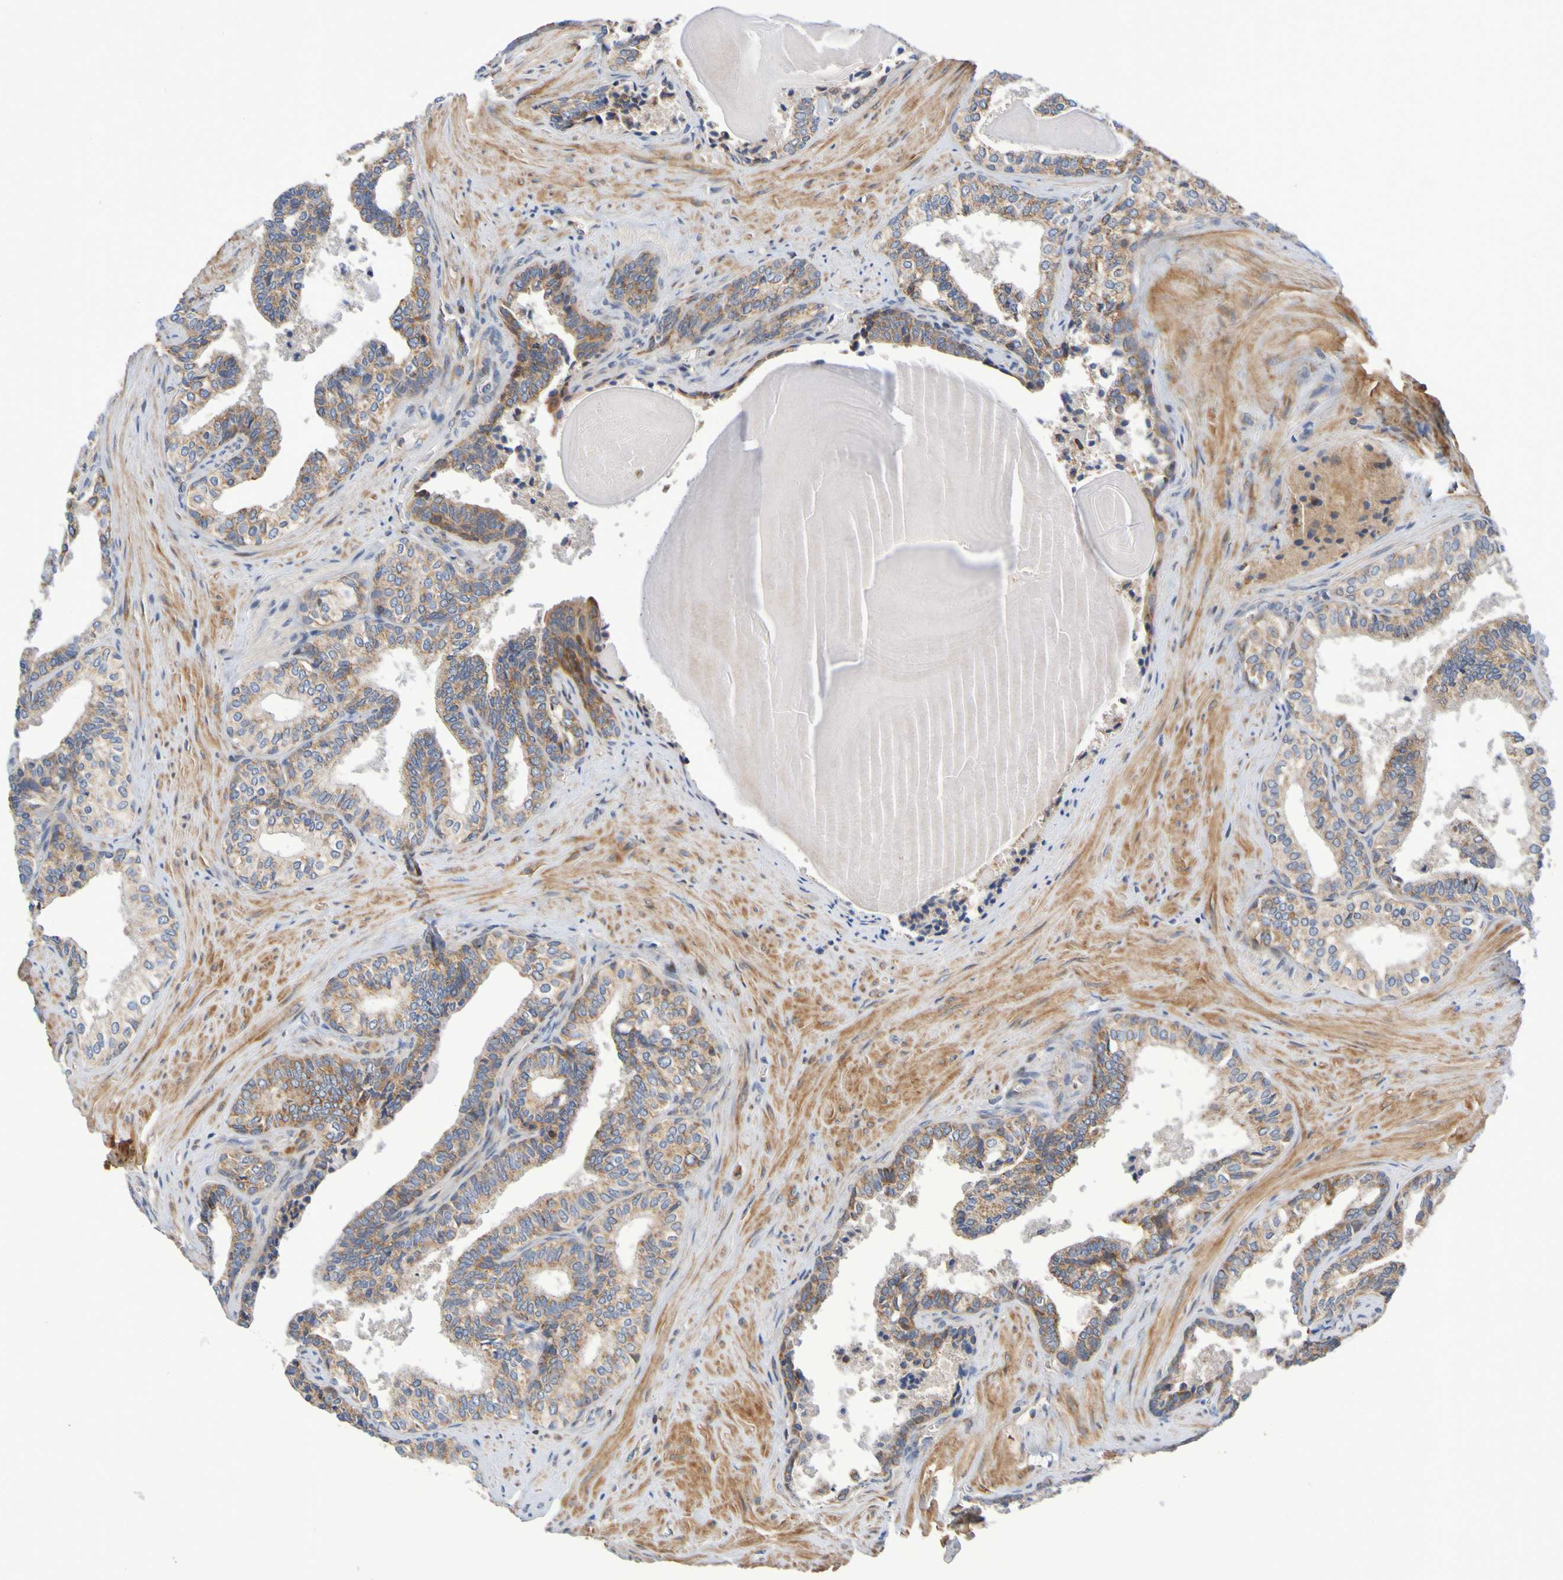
{"staining": {"intensity": "moderate", "quantity": ">75%", "location": "cytoplasmic/membranous"}, "tissue": "prostate cancer", "cell_type": "Tumor cells", "image_type": "cancer", "snomed": [{"axis": "morphology", "description": "Adenocarcinoma, Low grade"}, {"axis": "topography", "description": "Prostate"}], "caption": "Immunohistochemistry (IHC) histopathology image of prostate adenocarcinoma (low-grade) stained for a protein (brown), which shows medium levels of moderate cytoplasmic/membranous expression in about >75% of tumor cells.", "gene": "CCDC51", "patient": {"sex": "male", "age": 60}}